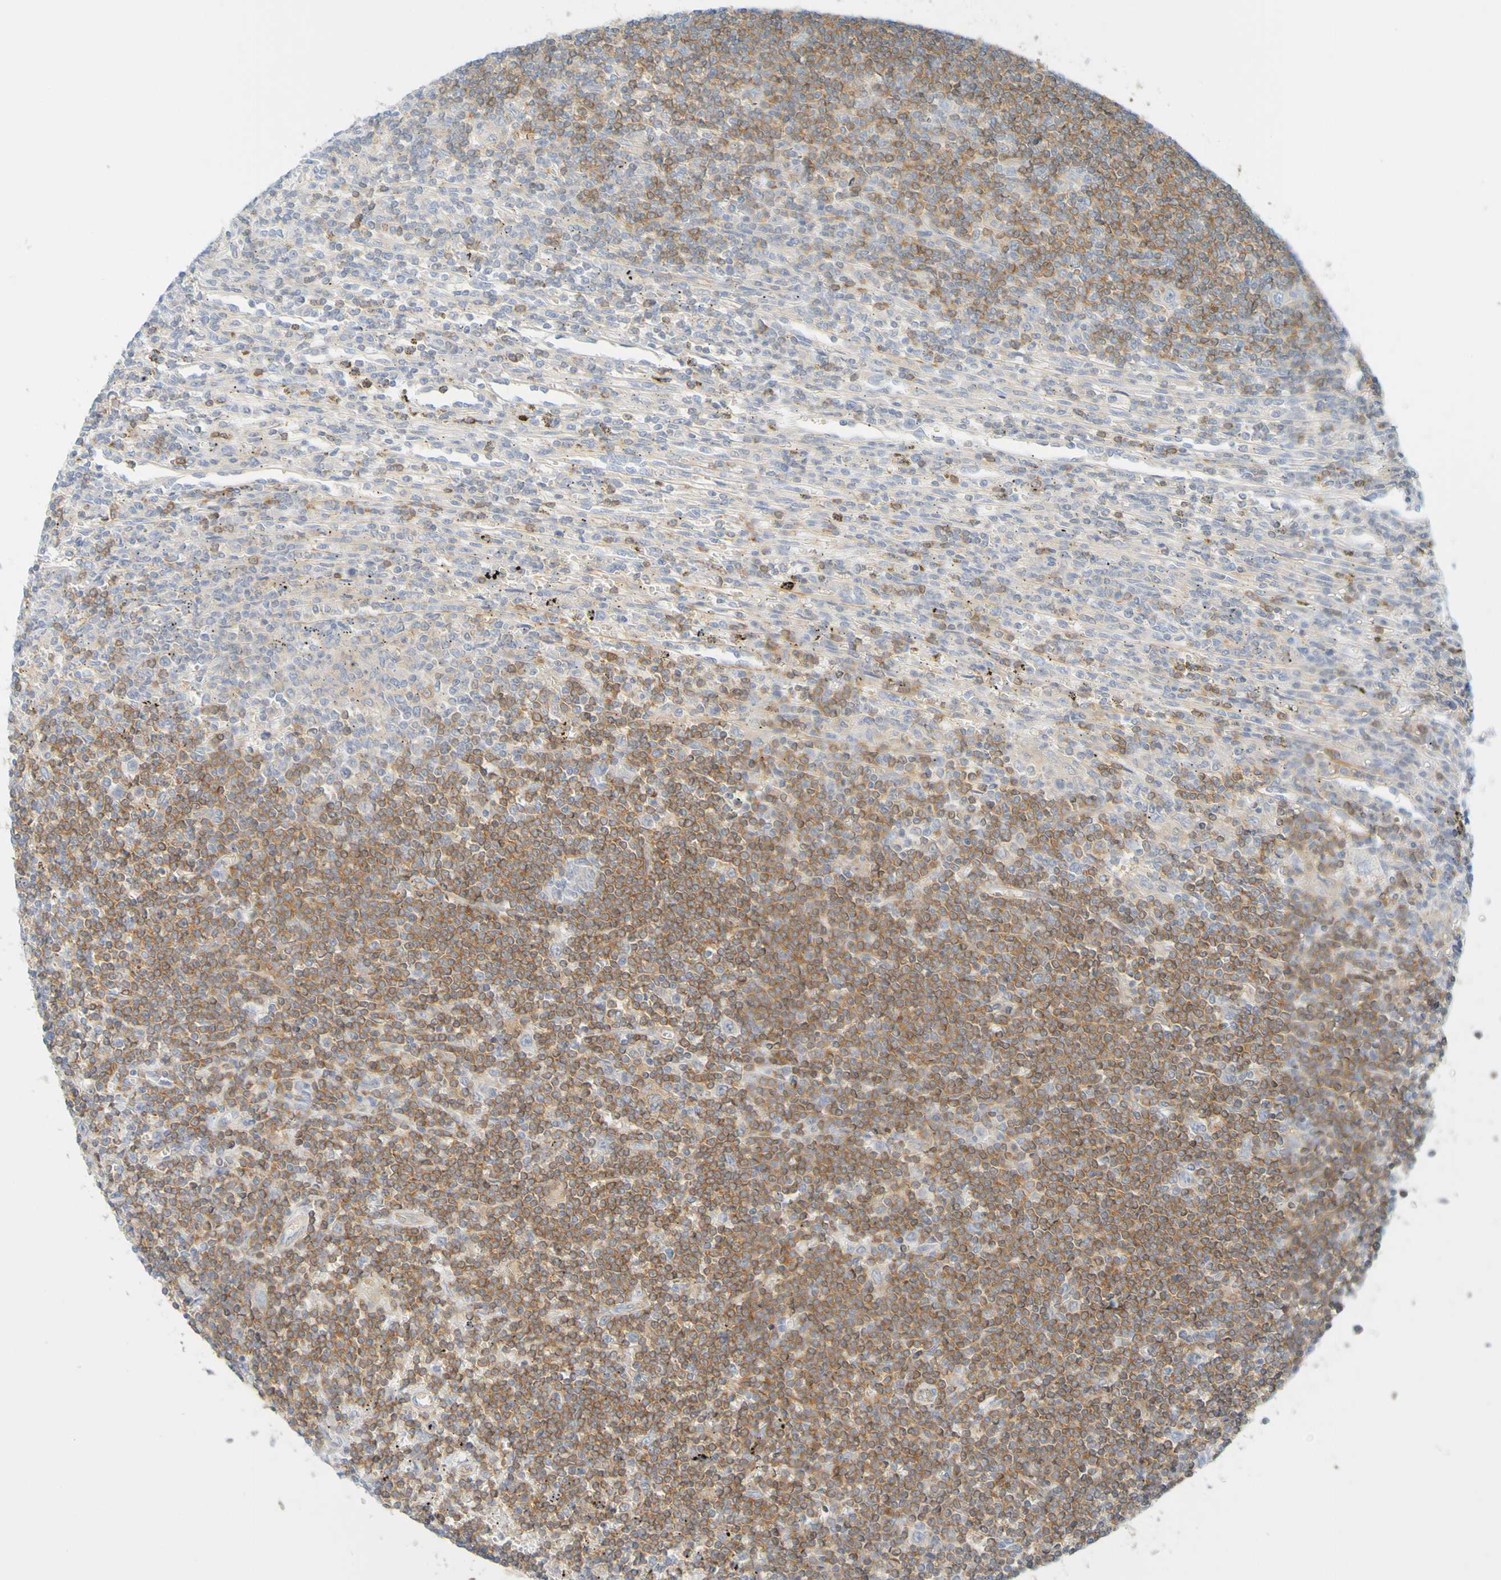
{"staining": {"intensity": "moderate", "quantity": ">75%", "location": "cytoplasmic/membranous"}, "tissue": "lymphoma", "cell_type": "Tumor cells", "image_type": "cancer", "snomed": [{"axis": "morphology", "description": "Malignant lymphoma, non-Hodgkin's type, Low grade"}, {"axis": "topography", "description": "Spleen"}], "caption": "Moderate cytoplasmic/membranous positivity is present in approximately >75% of tumor cells in lymphoma.", "gene": "APPL1", "patient": {"sex": "male", "age": 76}}